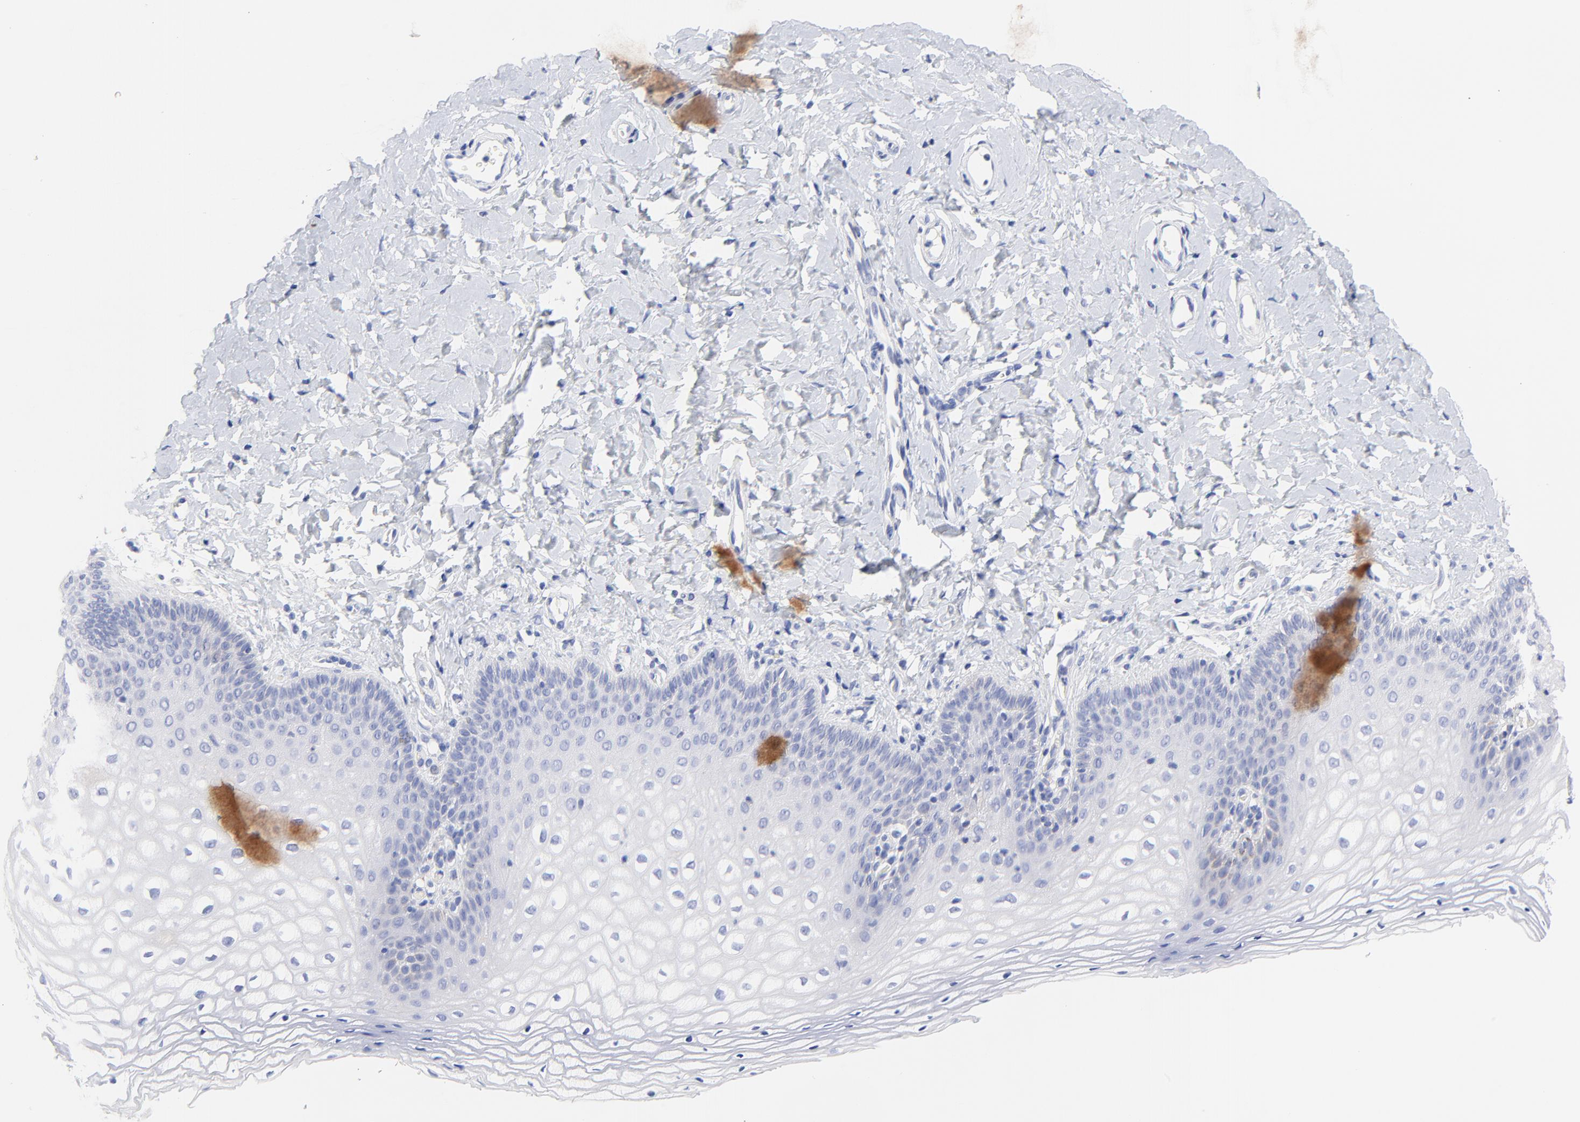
{"staining": {"intensity": "negative", "quantity": "none", "location": "none"}, "tissue": "vagina", "cell_type": "Squamous epithelial cells", "image_type": "normal", "snomed": [{"axis": "morphology", "description": "Normal tissue, NOS"}, {"axis": "topography", "description": "Vagina"}], "caption": "Immunohistochemistry photomicrograph of normal human vagina stained for a protein (brown), which displays no staining in squamous epithelial cells.", "gene": "FBXO10", "patient": {"sex": "female", "age": 55}}